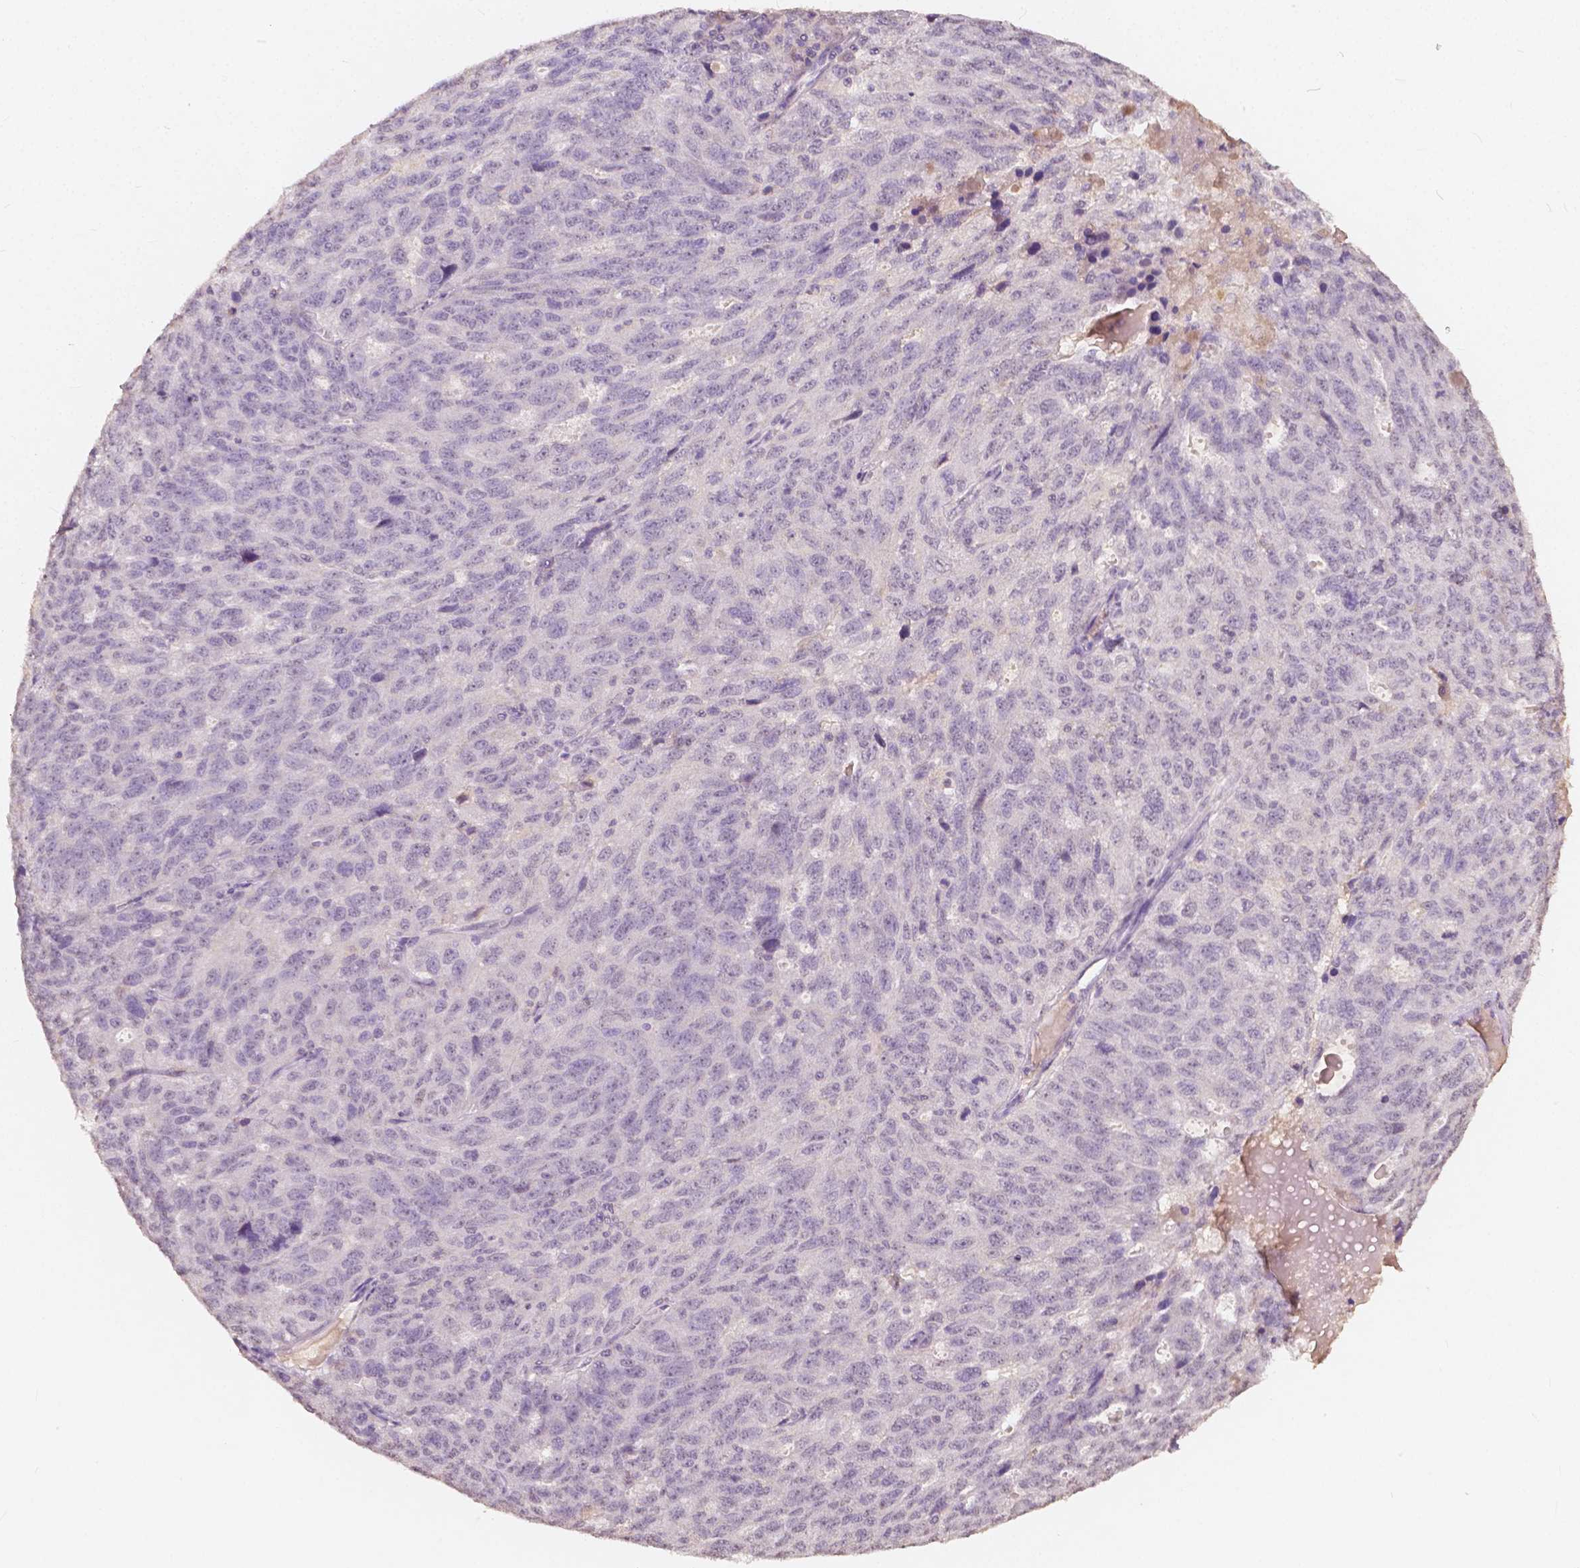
{"staining": {"intensity": "negative", "quantity": "none", "location": "none"}, "tissue": "ovarian cancer", "cell_type": "Tumor cells", "image_type": "cancer", "snomed": [{"axis": "morphology", "description": "Cystadenocarcinoma, serous, NOS"}, {"axis": "topography", "description": "Ovary"}], "caption": "There is no significant expression in tumor cells of ovarian cancer.", "gene": "SOX15", "patient": {"sex": "female", "age": 71}}